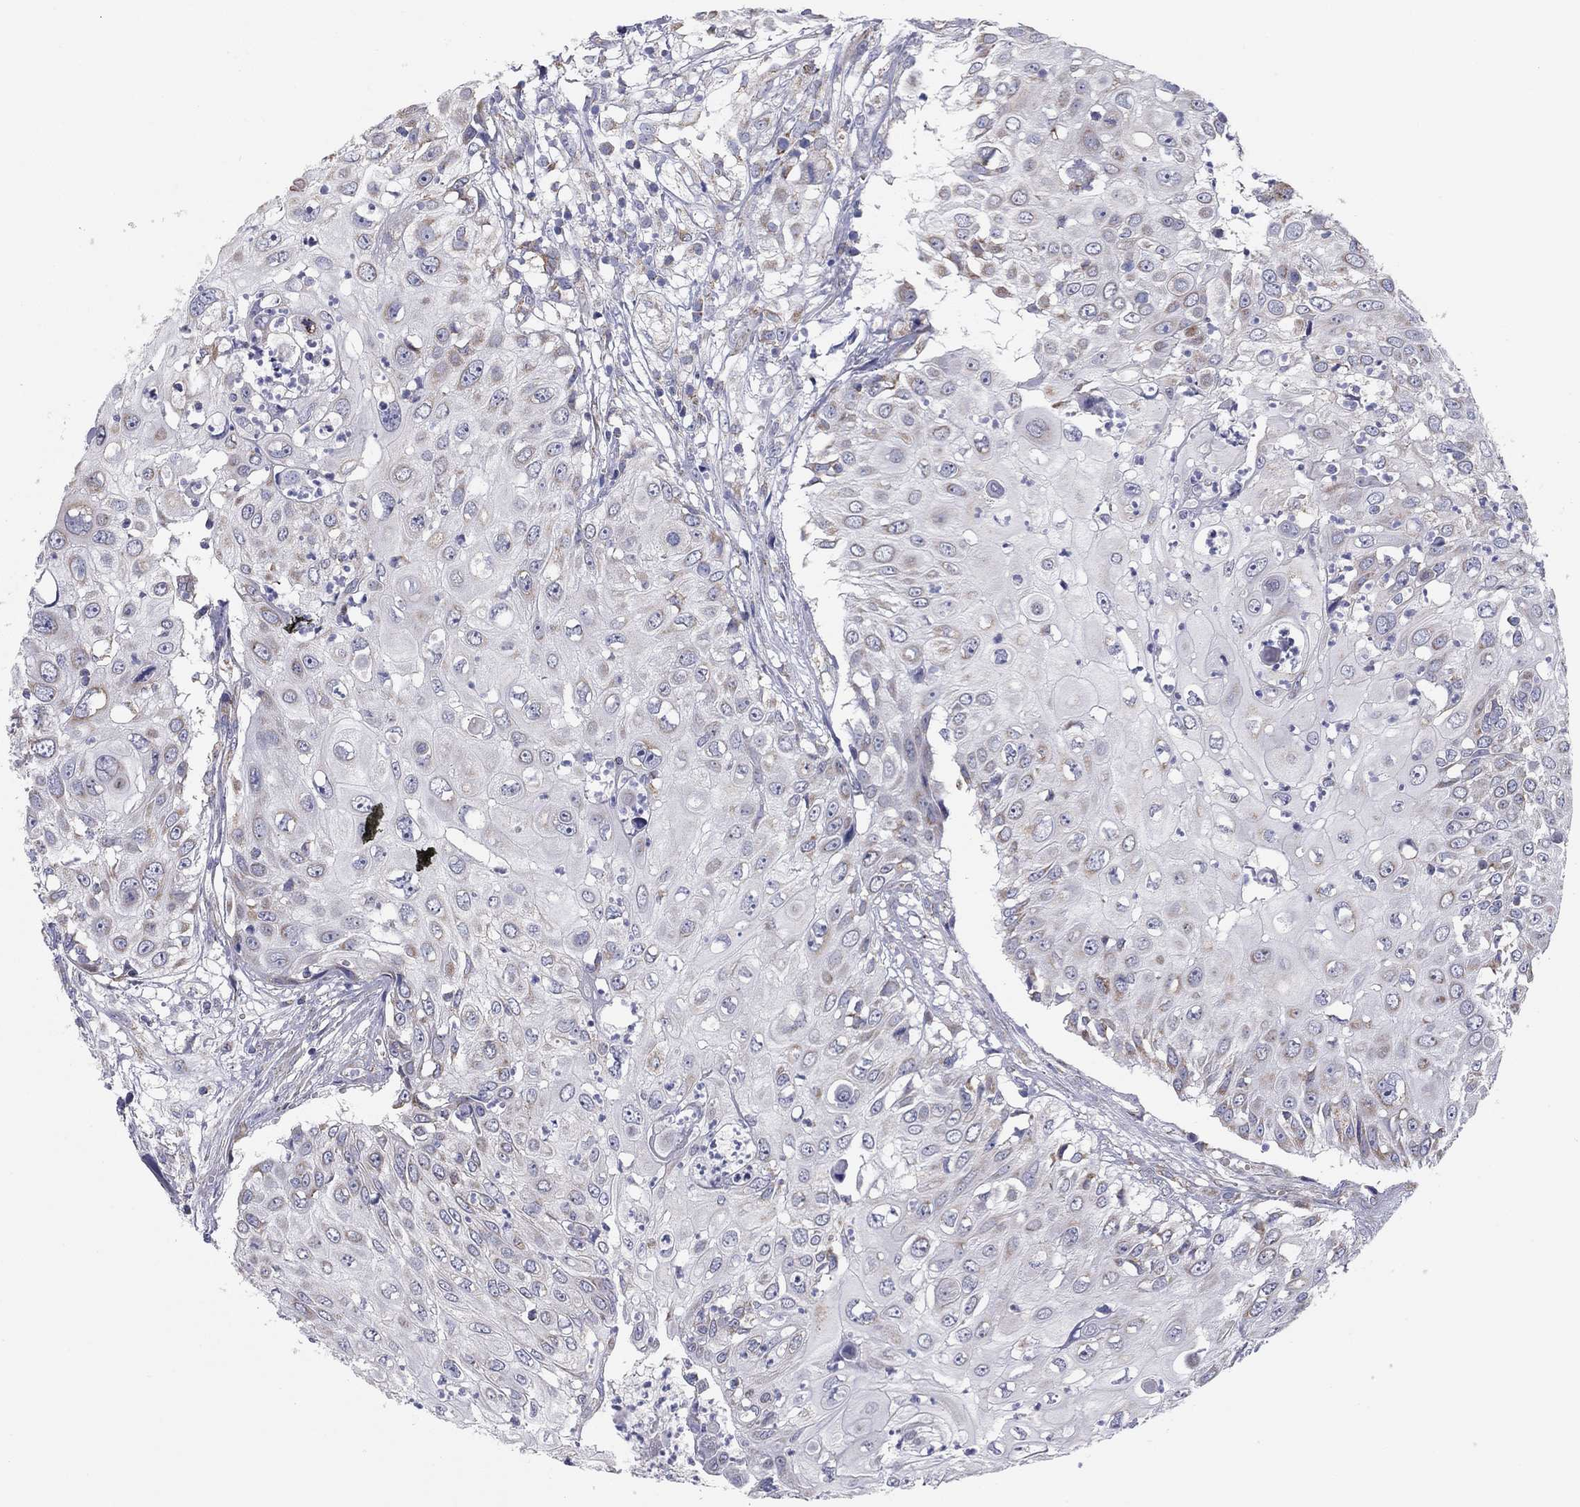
{"staining": {"intensity": "moderate", "quantity": "<25%", "location": "cytoplasmic/membranous"}, "tissue": "urothelial cancer", "cell_type": "Tumor cells", "image_type": "cancer", "snomed": [{"axis": "morphology", "description": "Urothelial carcinoma, High grade"}, {"axis": "topography", "description": "Urinary bladder"}], "caption": "Immunohistochemical staining of human high-grade urothelial carcinoma reveals moderate cytoplasmic/membranous protein expression in about <25% of tumor cells.", "gene": "NDUFV1", "patient": {"sex": "female", "age": 79}}